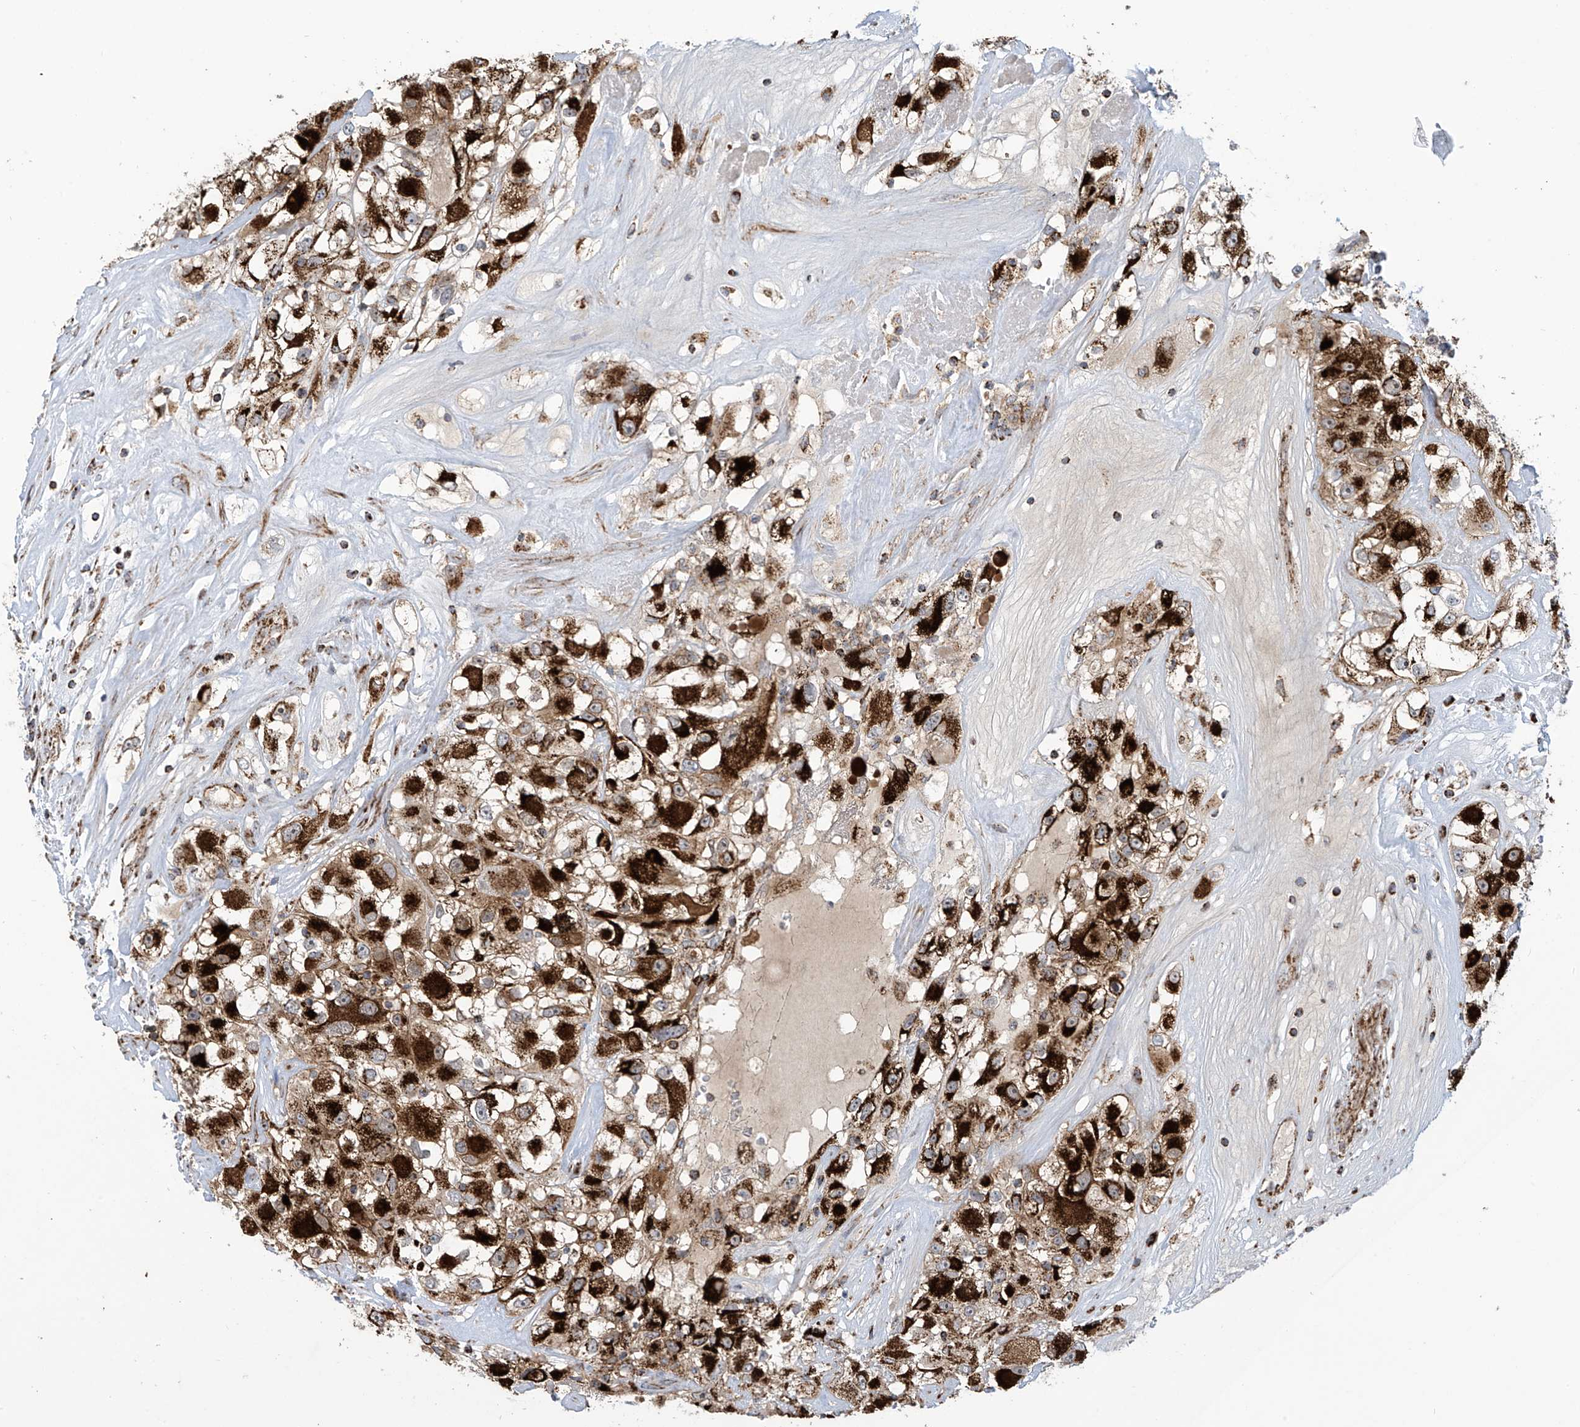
{"staining": {"intensity": "strong", "quantity": ">75%", "location": "cytoplasmic/membranous"}, "tissue": "renal cancer", "cell_type": "Tumor cells", "image_type": "cancer", "snomed": [{"axis": "morphology", "description": "Adenocarcinoma, NOS"}, {"axis": "topography", "description": "Kidney"}], "caption": "A high-resolution micrograph shows immunohistochemistry (IHC) staining of renal cancer, which displays strong cytoplasmic/membranous expression in approximately >75% of tumor cells.", "gene": "COX10", "patient": {"sex": "female", "age": 52}}